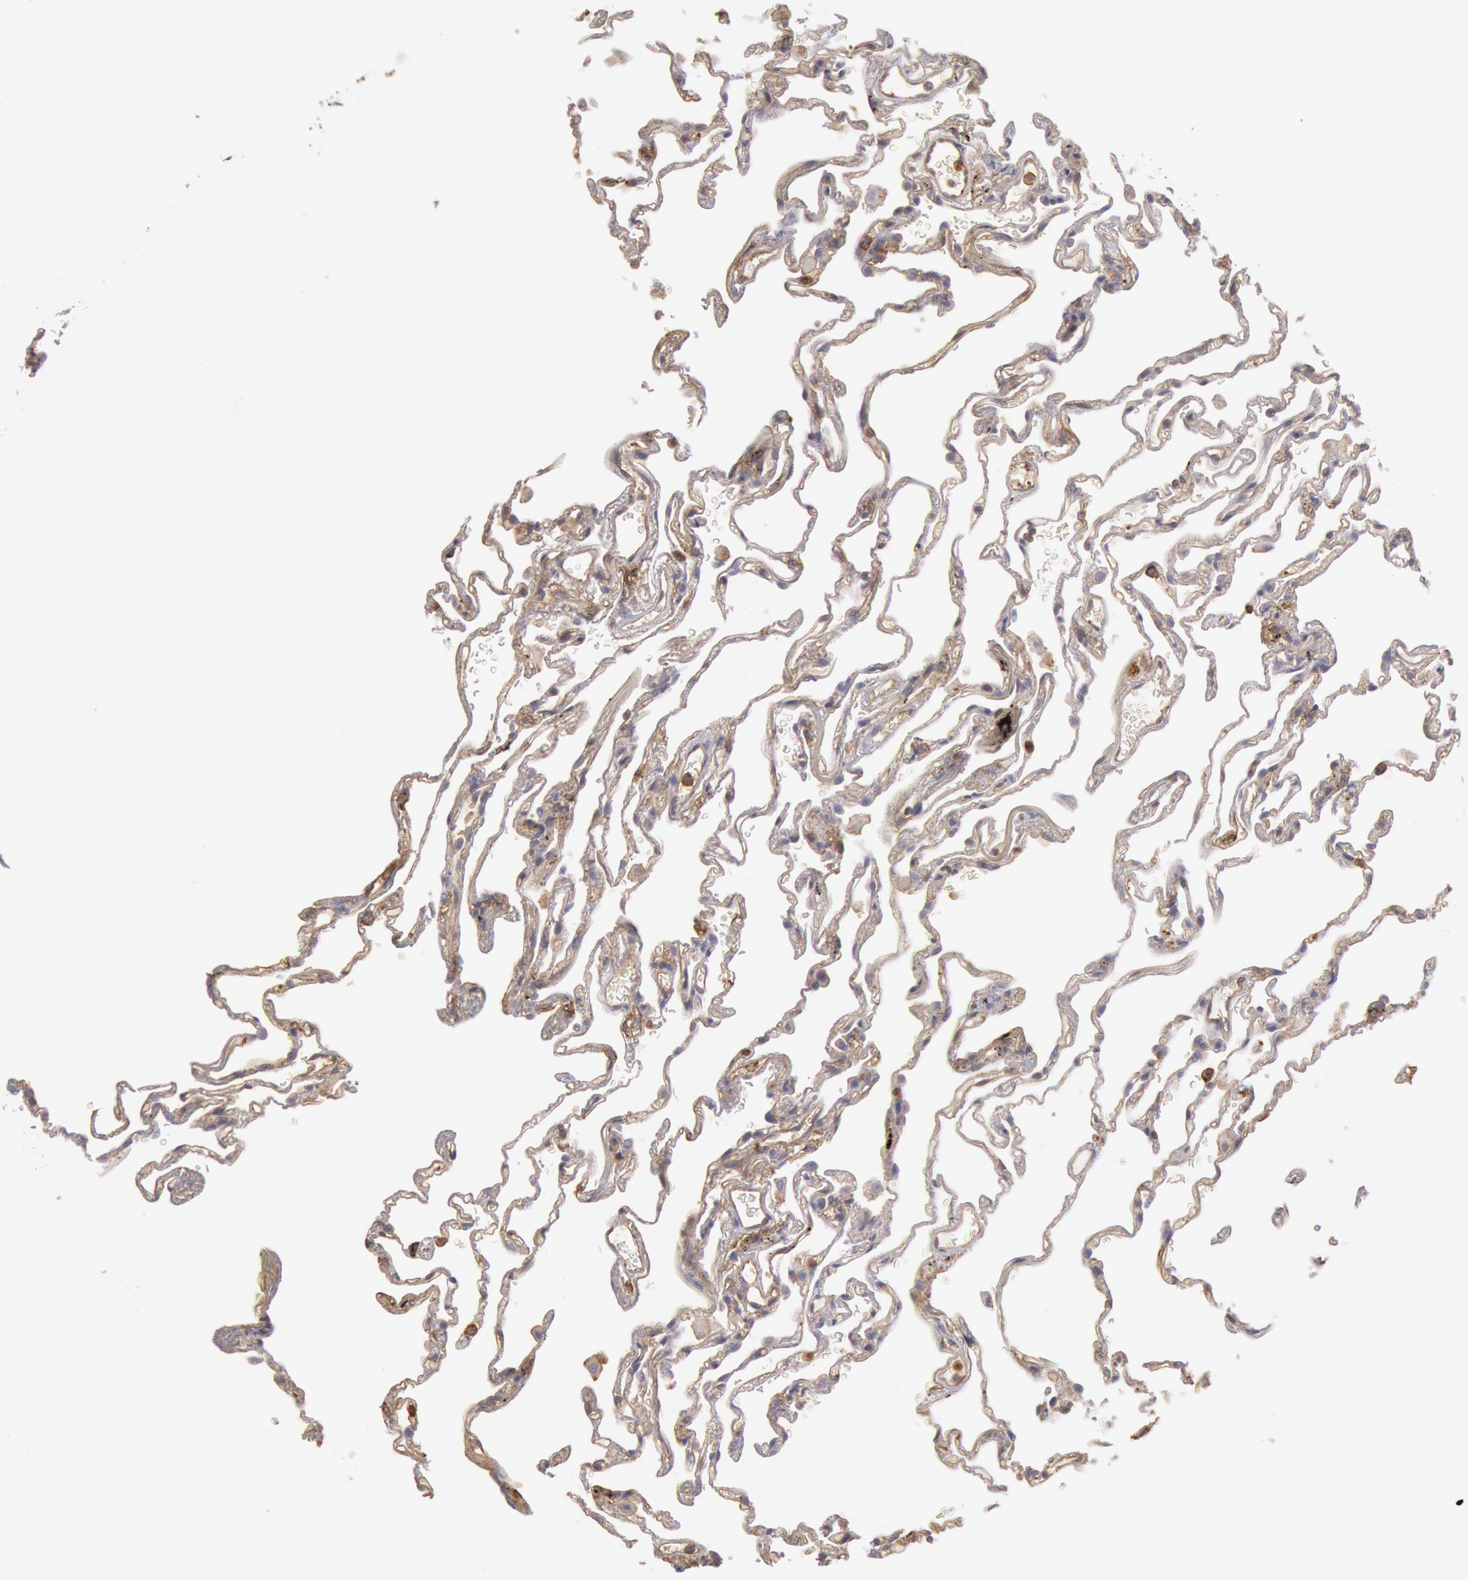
{"staining": {"intensity": "weak", "quantity": "<25%", "location": "cytoplasmic/membranous"}, "tissue": "lung", "cell_type": "Alveolar cells", "image_type": "normal", "snomed": [{"axis": "morphology", "description": "Normal tissue, NOS"}, {"axis": "morphology", "description": "Inflammation, NOS"}, {"axis": "topography", "description": "Lung"}], "caption": "Immunohistochemistry of benign lung exhibits no staining in alveolar cells.", "gene": "SNAP23", "patient": {"sex": "male", "age": 69}}